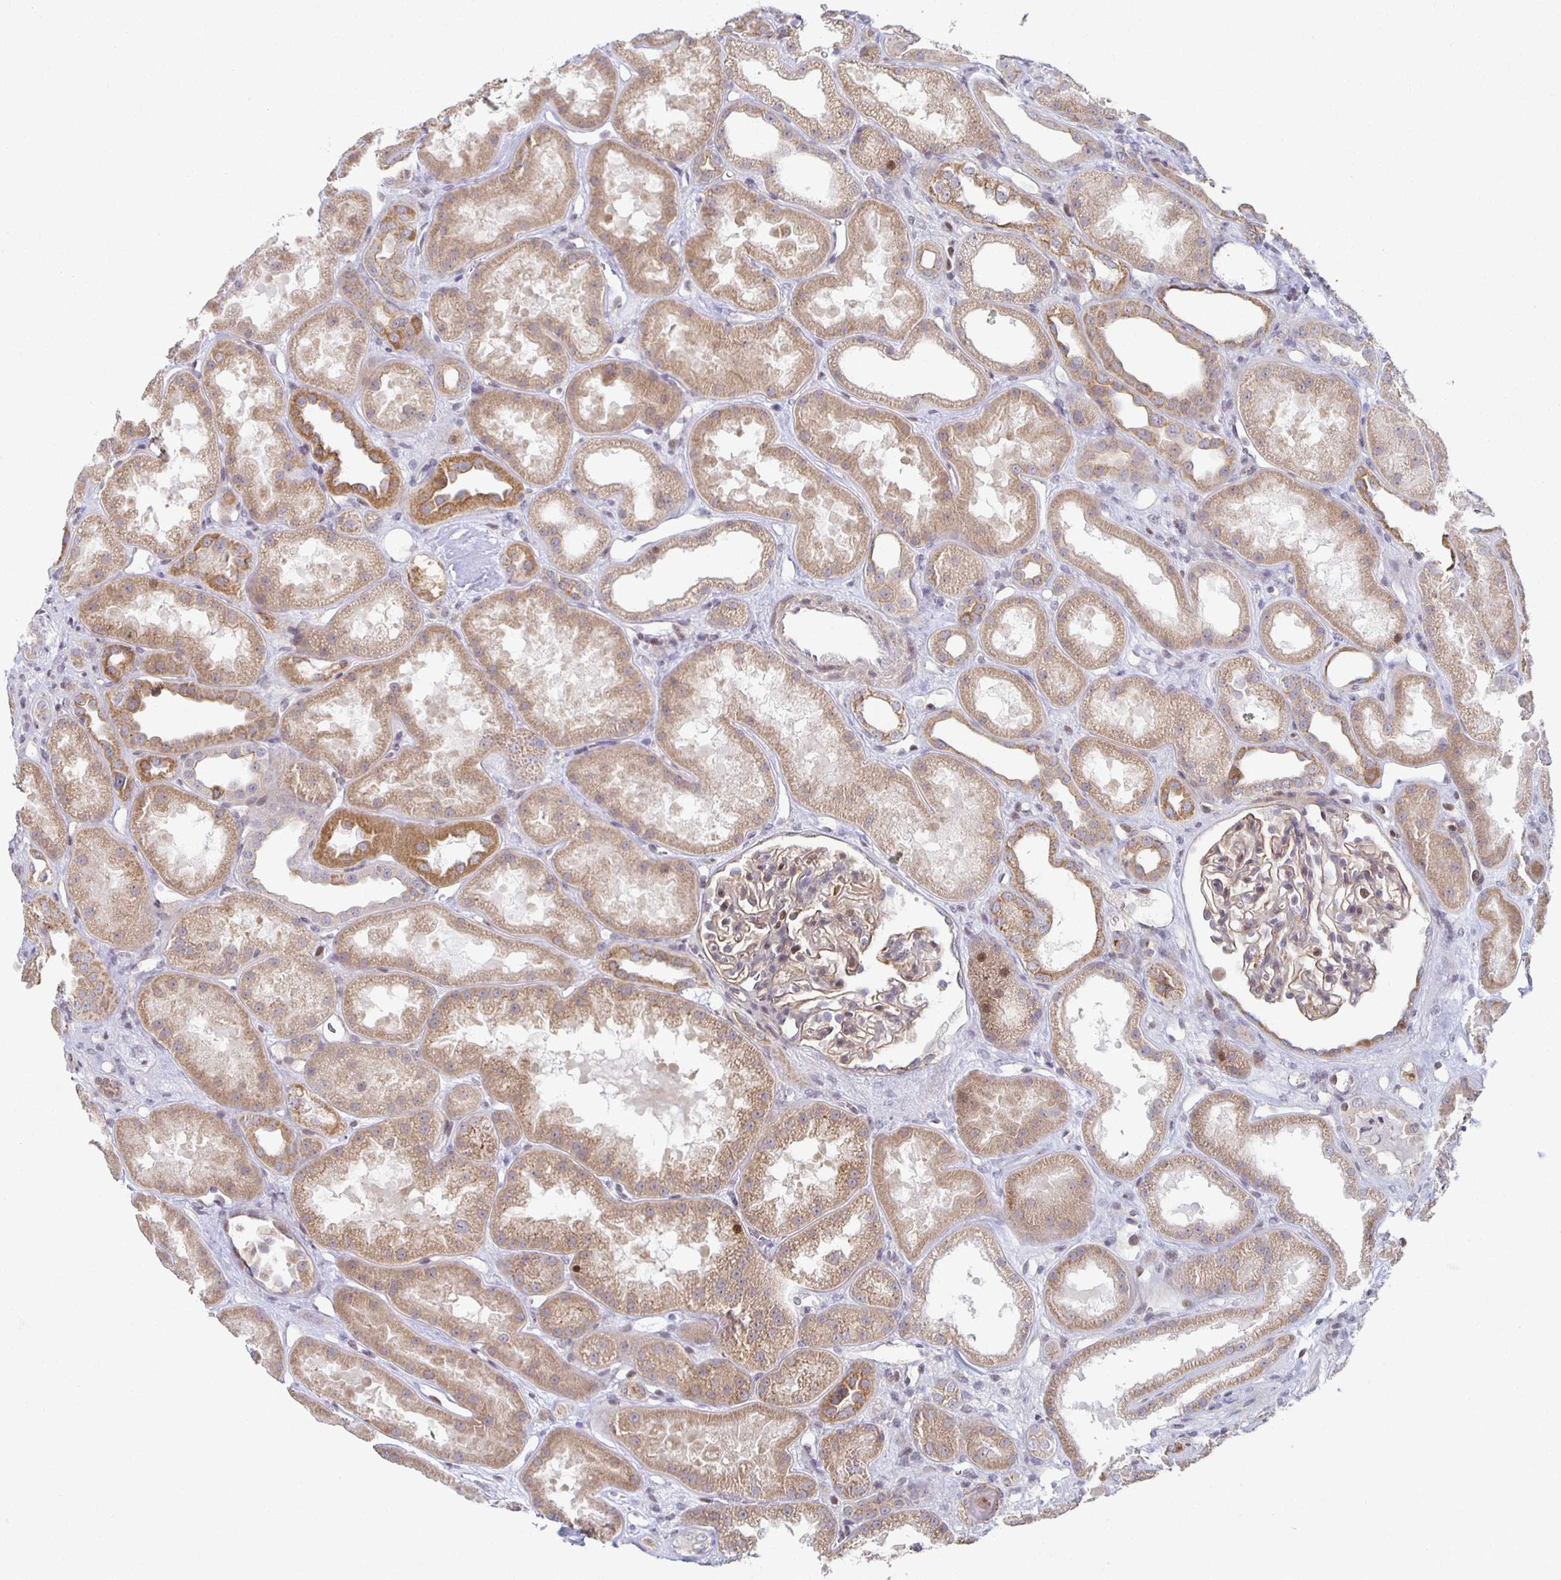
{"staining": {"intensity": "moderate", "quantity": ">75%", "location": "cytoplasmic/membranous,nuclear"}, "tissue": "kidney", "cell_type": "Cells in glomeruli", "image_type": "normal", "snomed": [{"axis": "morphology", "description": "Normal tissue, NOS"}, {"axis": "topography", "description": "Kidney"}], "caption": "About >75% of cells in glomeruli in normal kidney reveal moderate cytoplasmic/membranous,nuclear protein expression as visualized by brown immunohistochemical staining.", "gene": "HCFC1R1", "patient": {"sex": "male", "age": 61}}